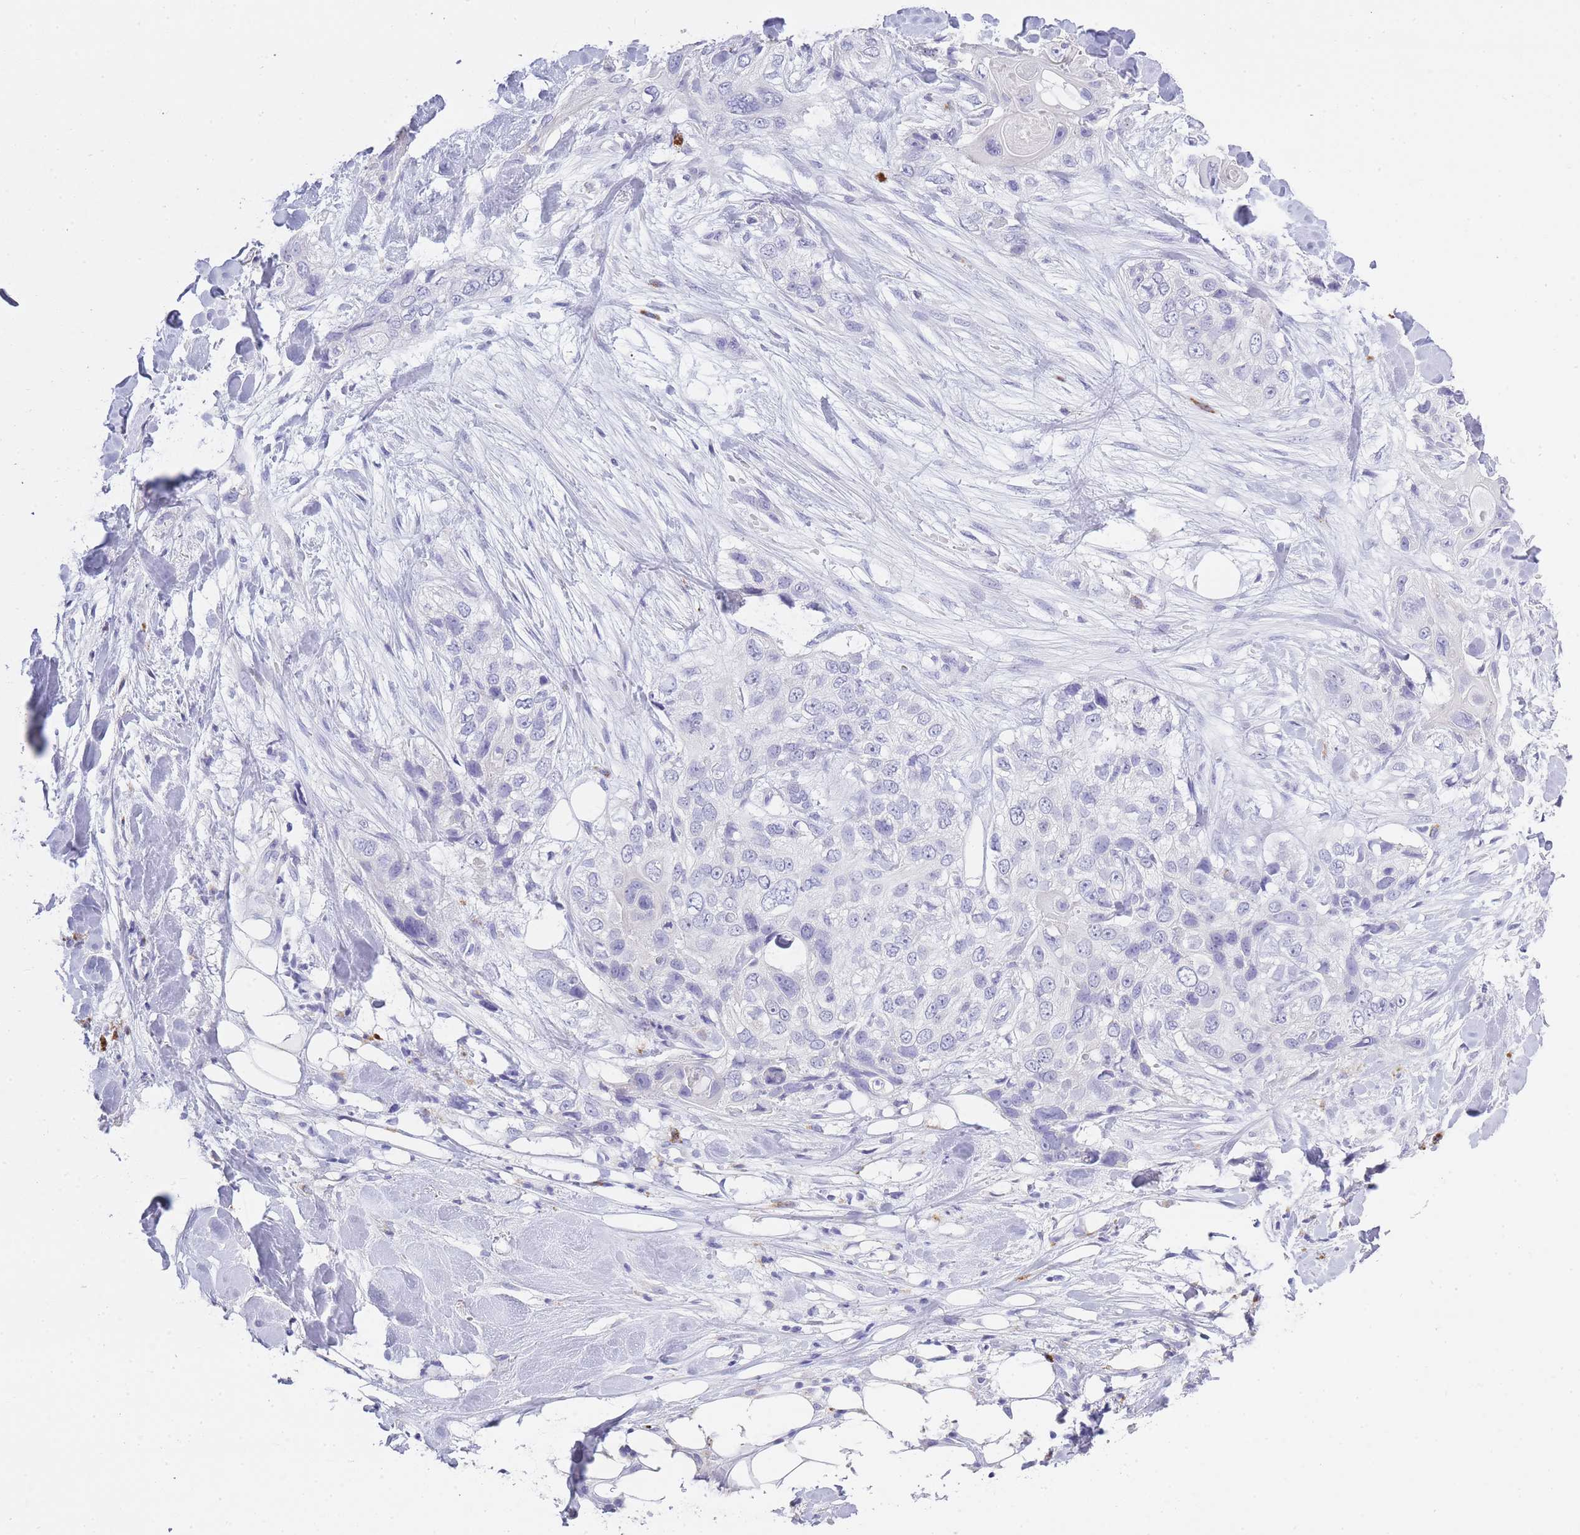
{"staining": {"intensity": "negative", "quantity": "none", "location": "none"}, "tissue": "skin cancer", "cell_type": "Tumor cells", "image_type": "cancer", "snomed": [{"axis": "morphology", "description": "Normal tissue, NOS"}, {"axis": "morphology", "description": "Squamous cell carcinoma, NOS"}, {"axis": "topography", "description": "Skin"}], "caption": "This micrograph is of skin squamous cell carcinoma stained with immunohistochemistry (IHC) to label a protein in brown with the nuclei are counter-stained blue. There is no positivity in tumor cells.", "gene": "RHO", "patient": {"sex": "male", "age": 72}}